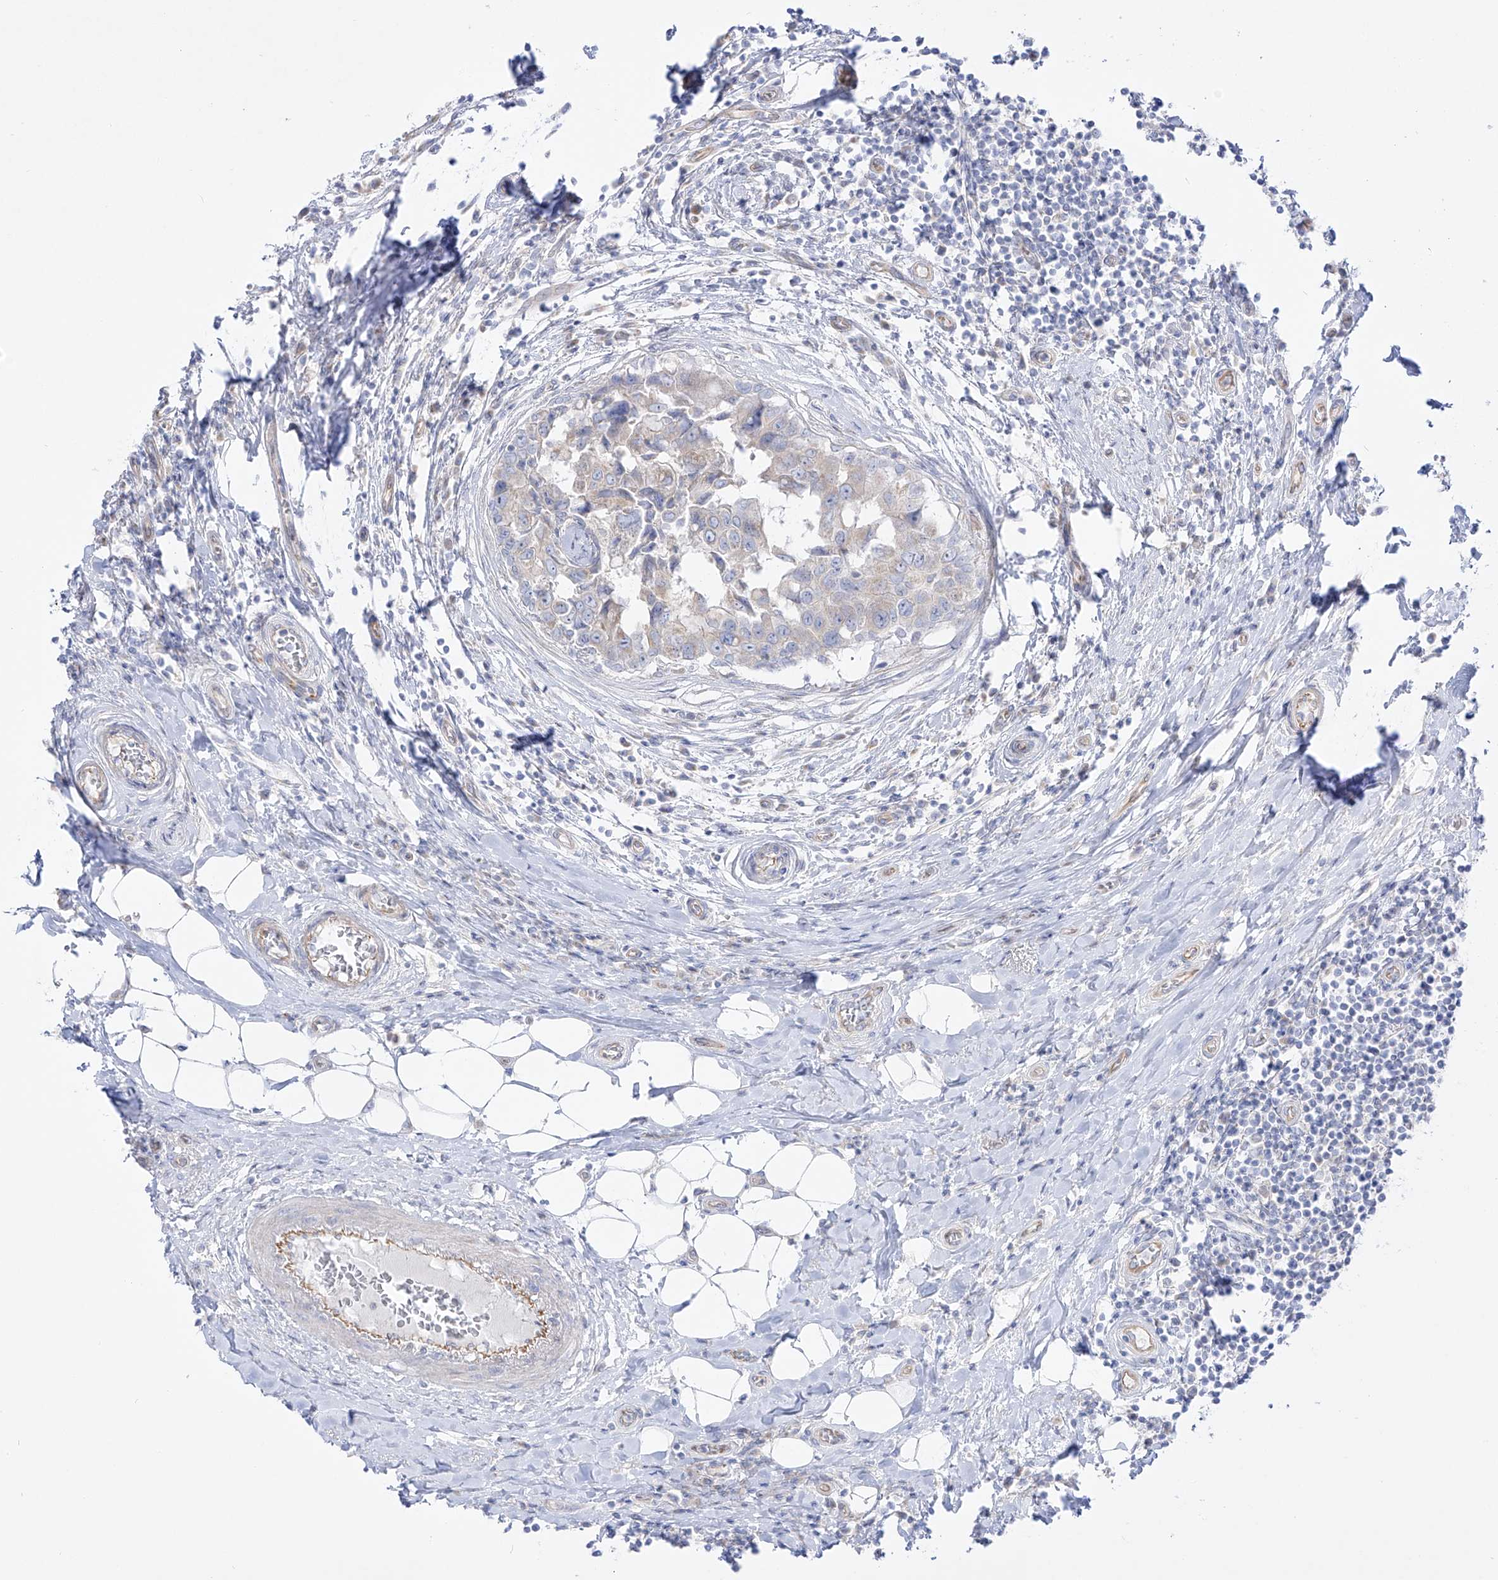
{"staining": {"intensity": "negative", "quantity": "none", "location": "none"}, "tissue": "breast cancer", "cell_type": "Tumor cells", "image_type": "cancer", "snomed": [{"axis": "morphology", "description": "Duct carcinoma"}, {"axis": "topography", "description": "Breast"}], "caption": "Tumor cells are negative for protein expression in human breast cancer (infiltrating ductal carcinoma).", "gene": "YKT6", "patient": {"sex": "female", "age": 27}}